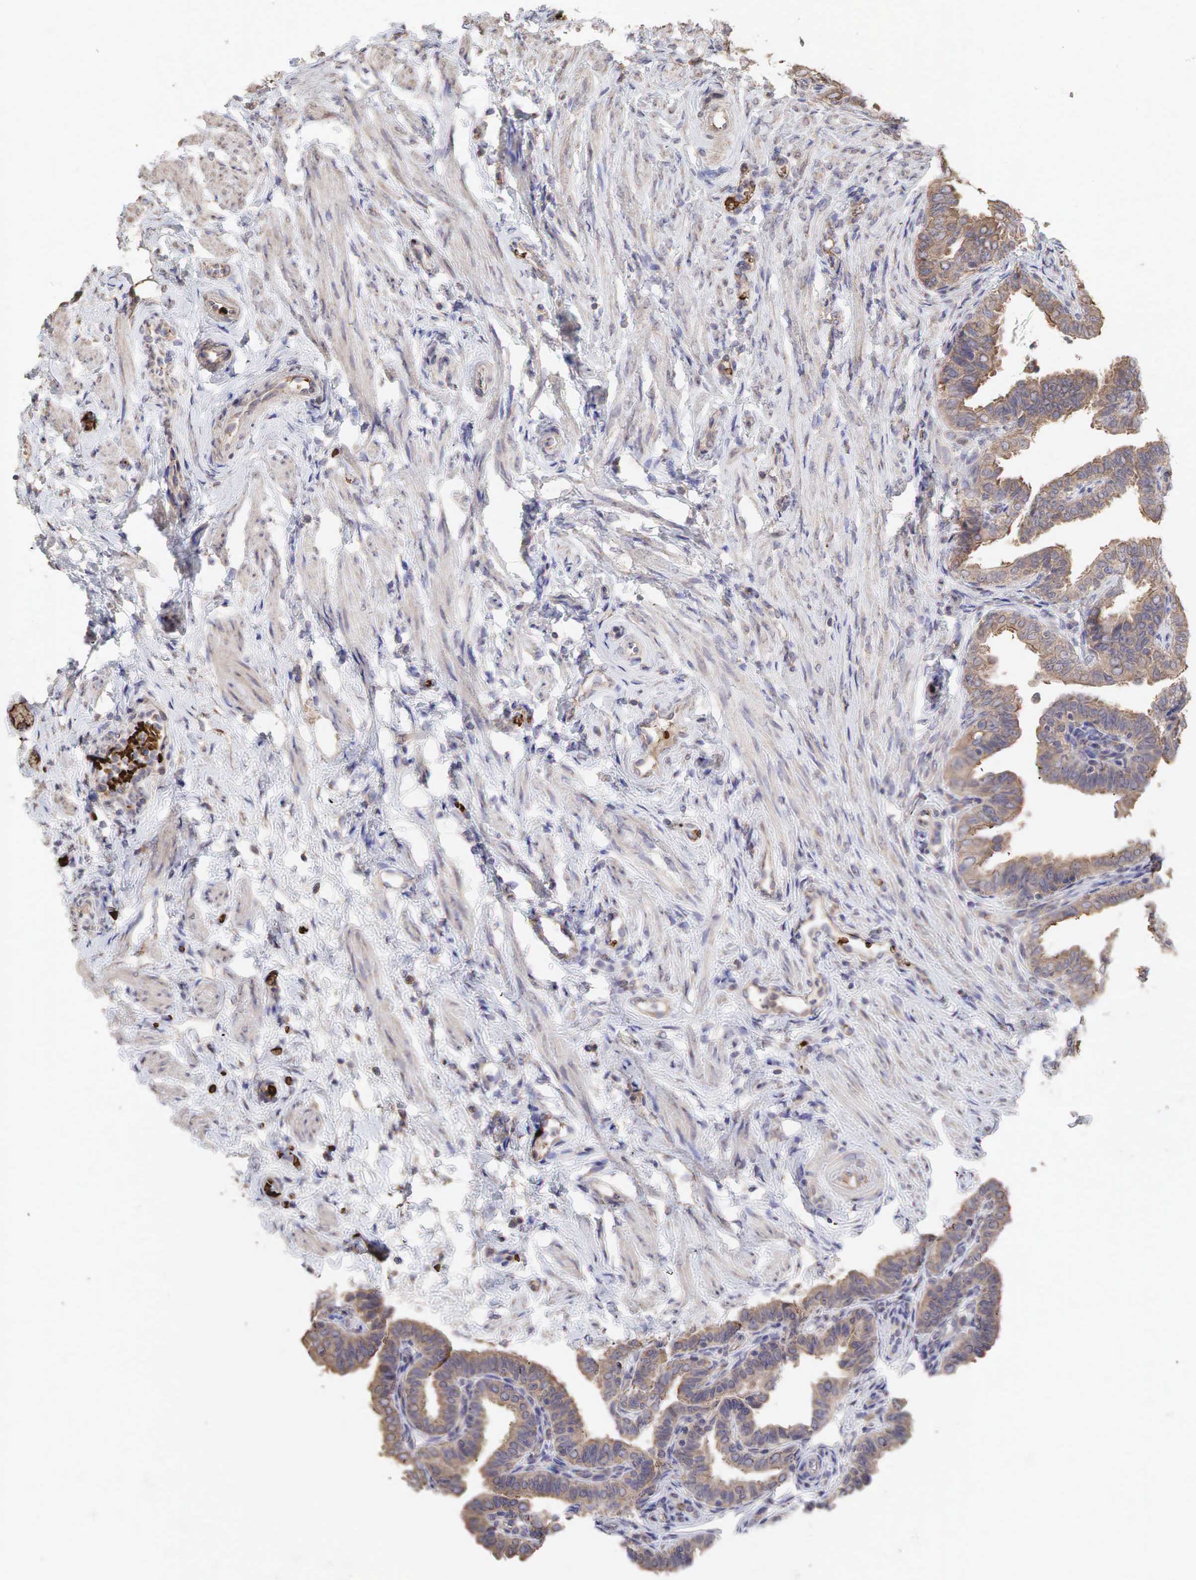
{"staining": {"intensity": "moderate", "quantity": ">75%", "location": "cytoplasmic/membranous"}, "tissue": "fallopian tube", "cell_type": "Glandular cells", "image_type": "normal", "snomed": [{"axis": "morphology", "description": "Normal tissue, NOS"}, {"axis": "topography", "description": "Fallopian tube"}], "caption": "A brown stain shows moderate cytoplasmic/membranous expression of a protein in glandular cells of benign fallopian tube.", "gene": "PABPC5", "patient": {"sex": "female", "age": 41}}